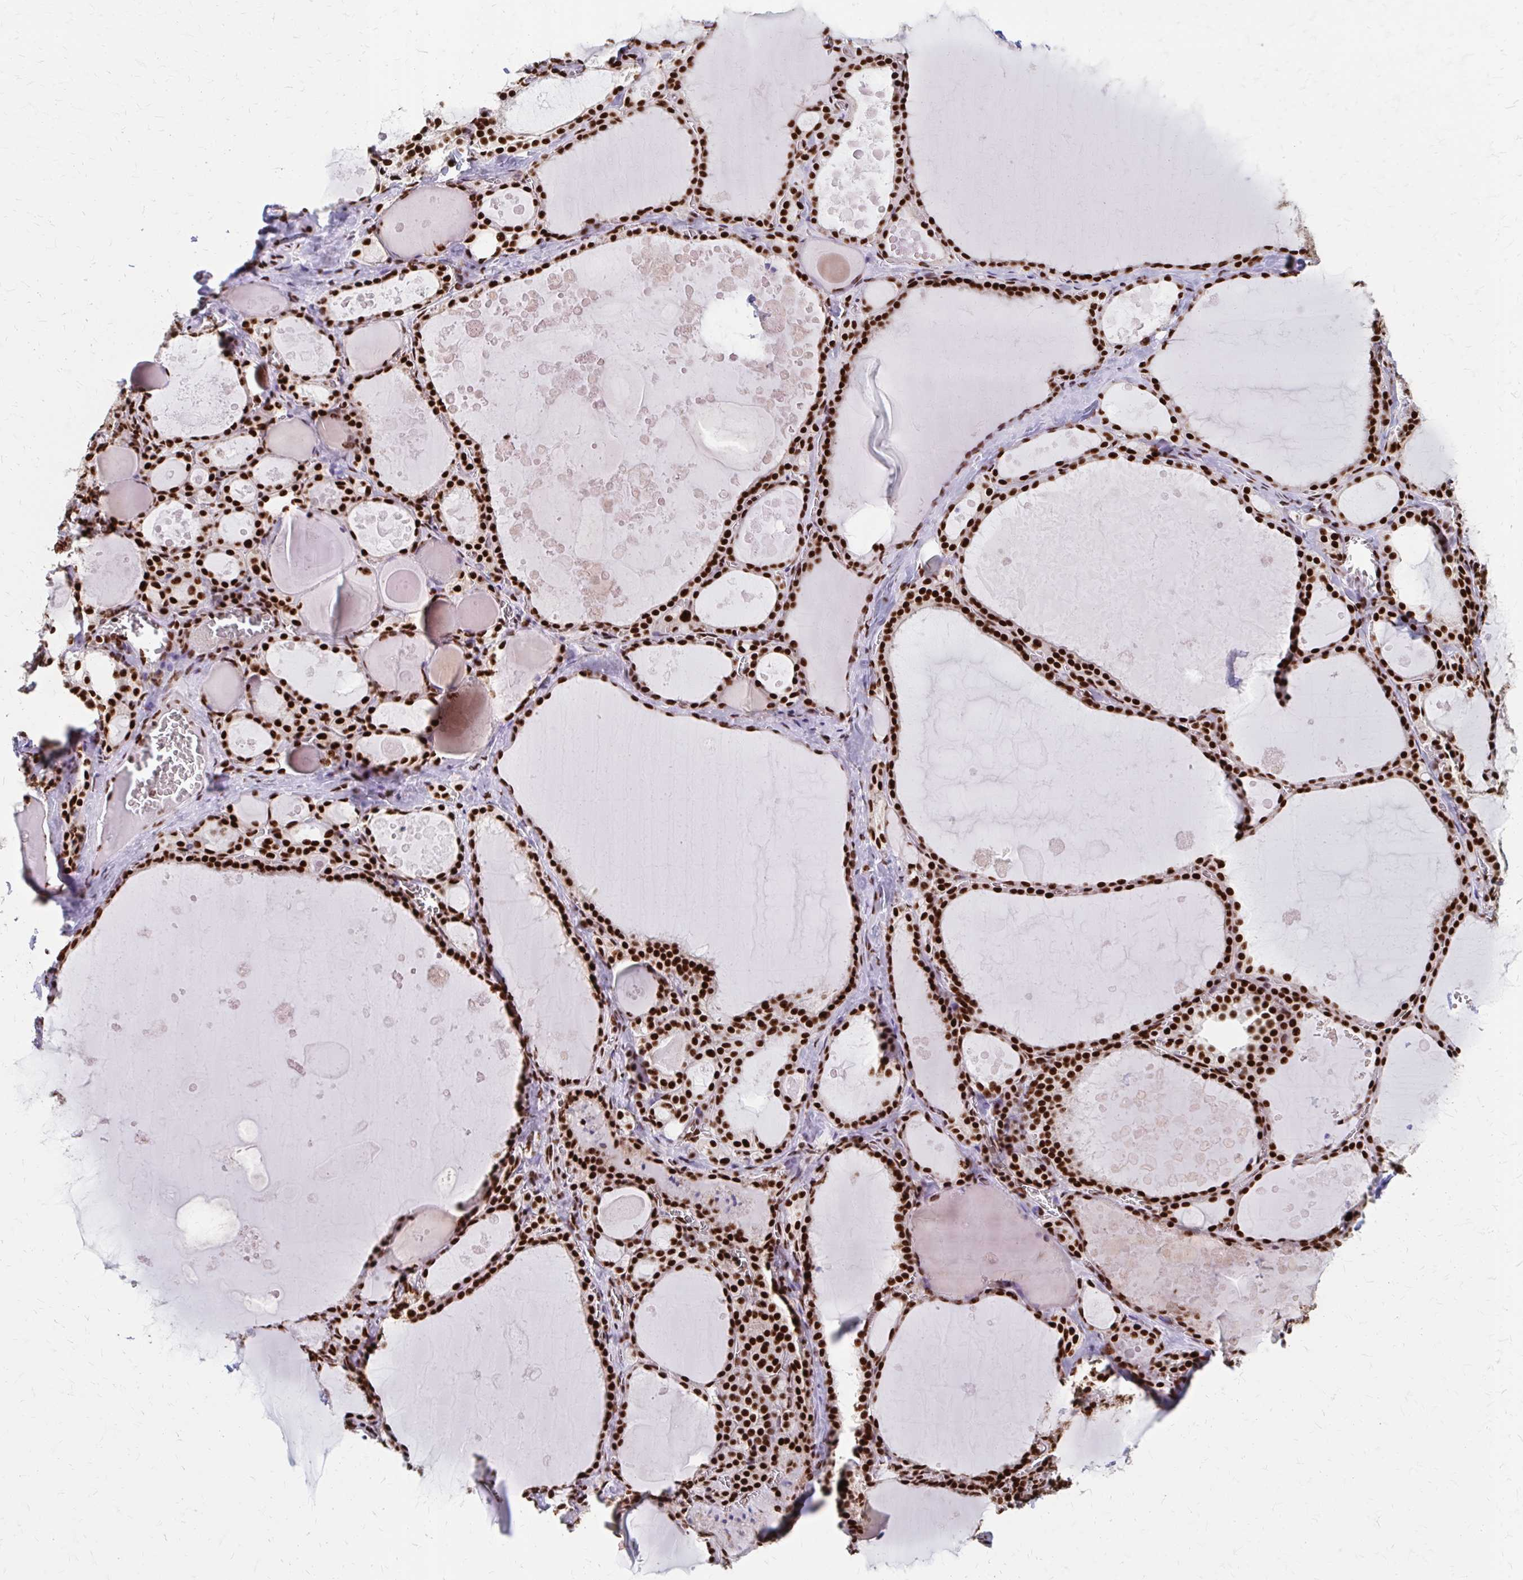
{"staining": {"intensity": "strong", "quantity": ">75%", "location": "nuclear"}, "tissue": "thyroid gland", "cell_type": "Glandular cells", "image_type": "normal", "snomed": [{"axis": "morphology", "description": "Normal tissue, NOS"}, {"axis": "topography", "description": "Thyroid gland"}], "caption": "Immunohistochemistry (IHC) photomicrograph of normal thyroid gland: human thyroid gland stained using immunohistochemistry (IHC) reveals high levels of strong protein expression localized specifically in the nuclear of glandular cells, appearing as a nuclear brown color.", "gene": "CNKSR3", "patient": {"sex": "male", "age": 56}}